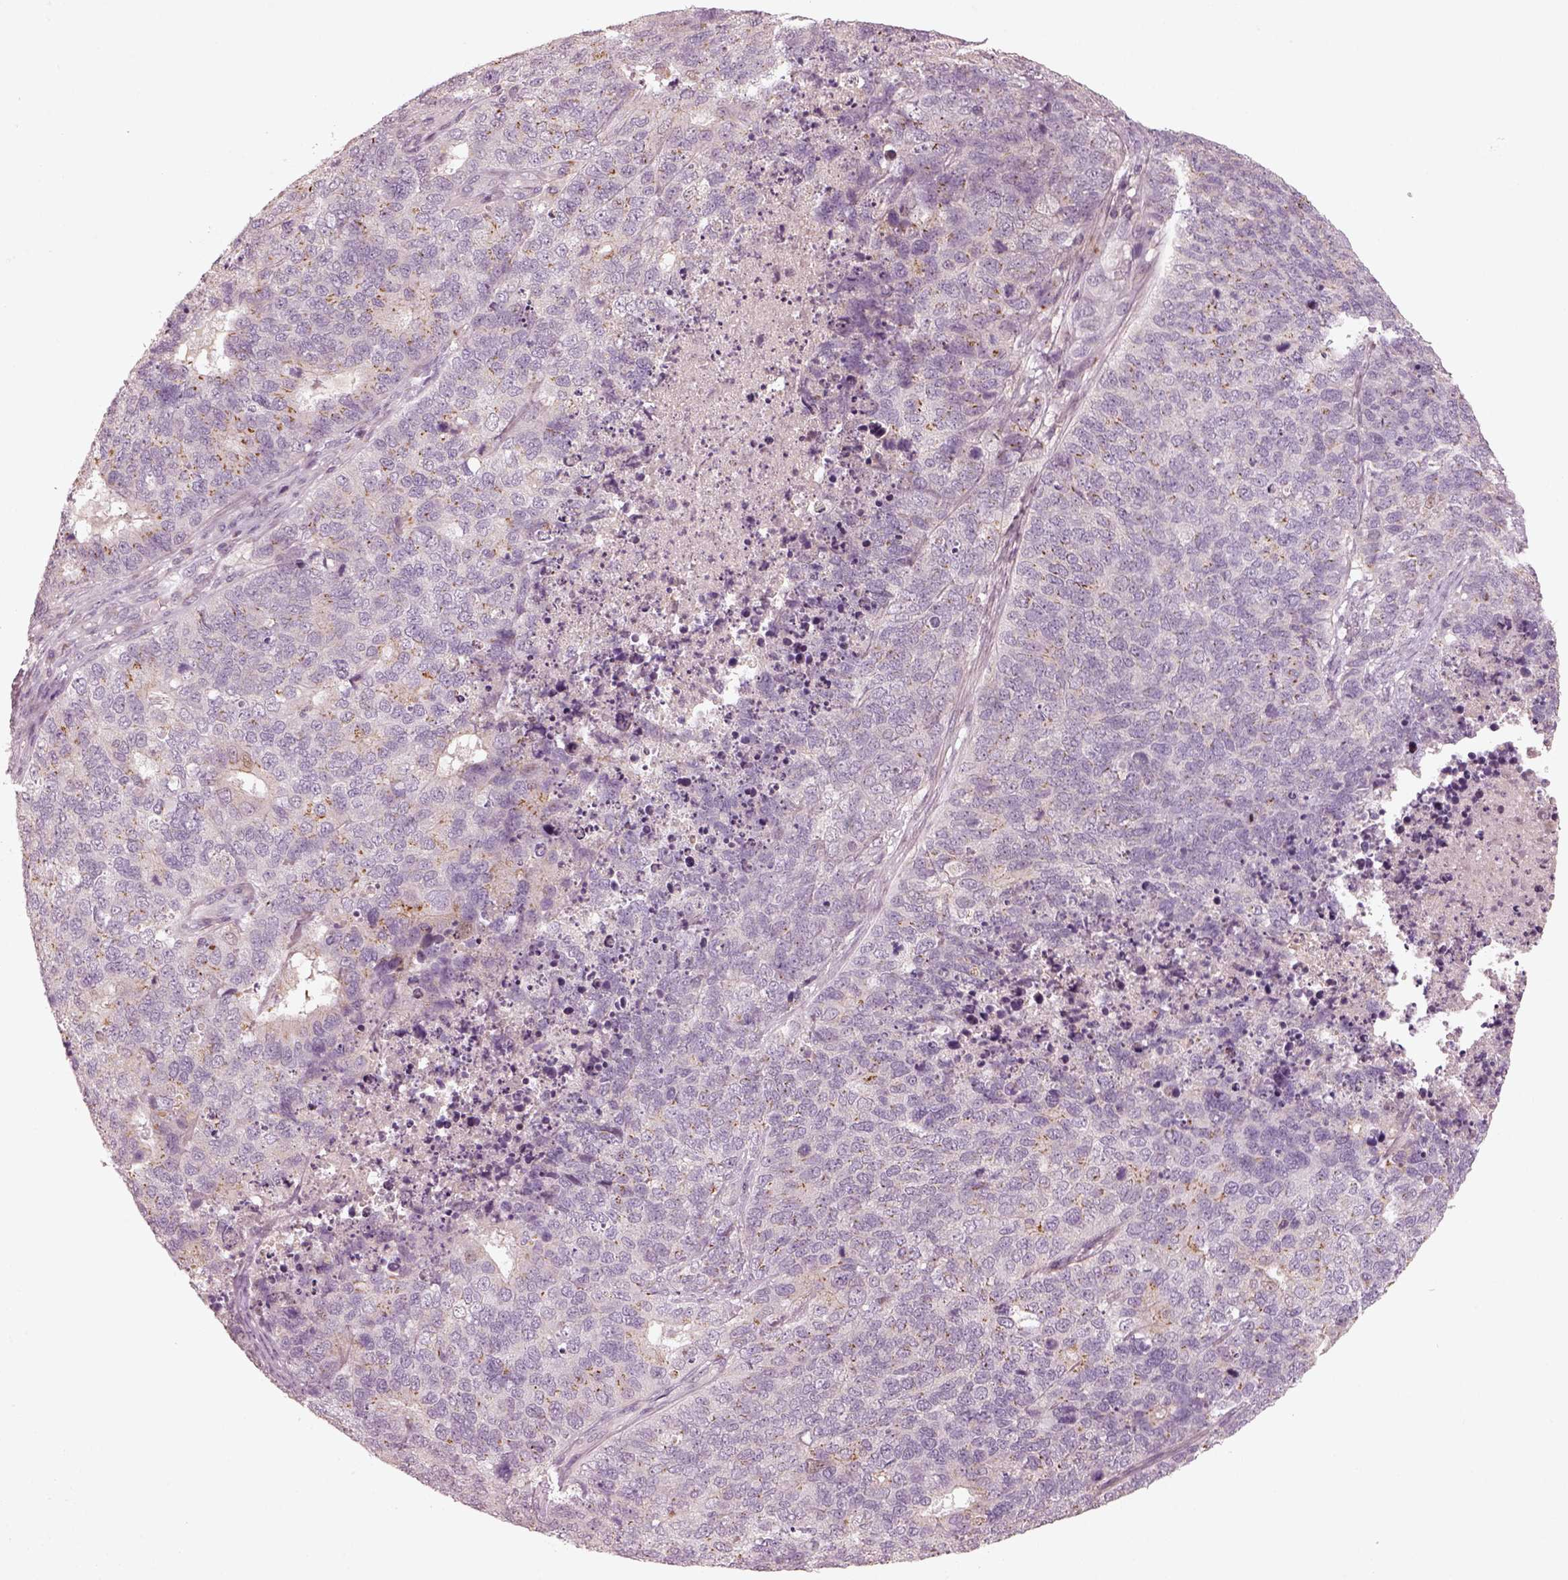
{"staining": {"intensity": "moderate", "quantity": "25%-75%", "location": "cytoplasmic/membranous"}, "tissue": "cervical cancer", "cell_type": "Tumor cells", "image_type": "cancer", "snomed": [{"axis": "morphology", "description": "Squamous cell carcinoma, NOS"}, {"axis": "topography", "description": "Cervix"}], "caption": "Cervical cancer stained with a protein marker demonstrates moderate staining in tumor cells.", "gene": "SDCBP2", "patient": {"sex": "female", "age": 63}}